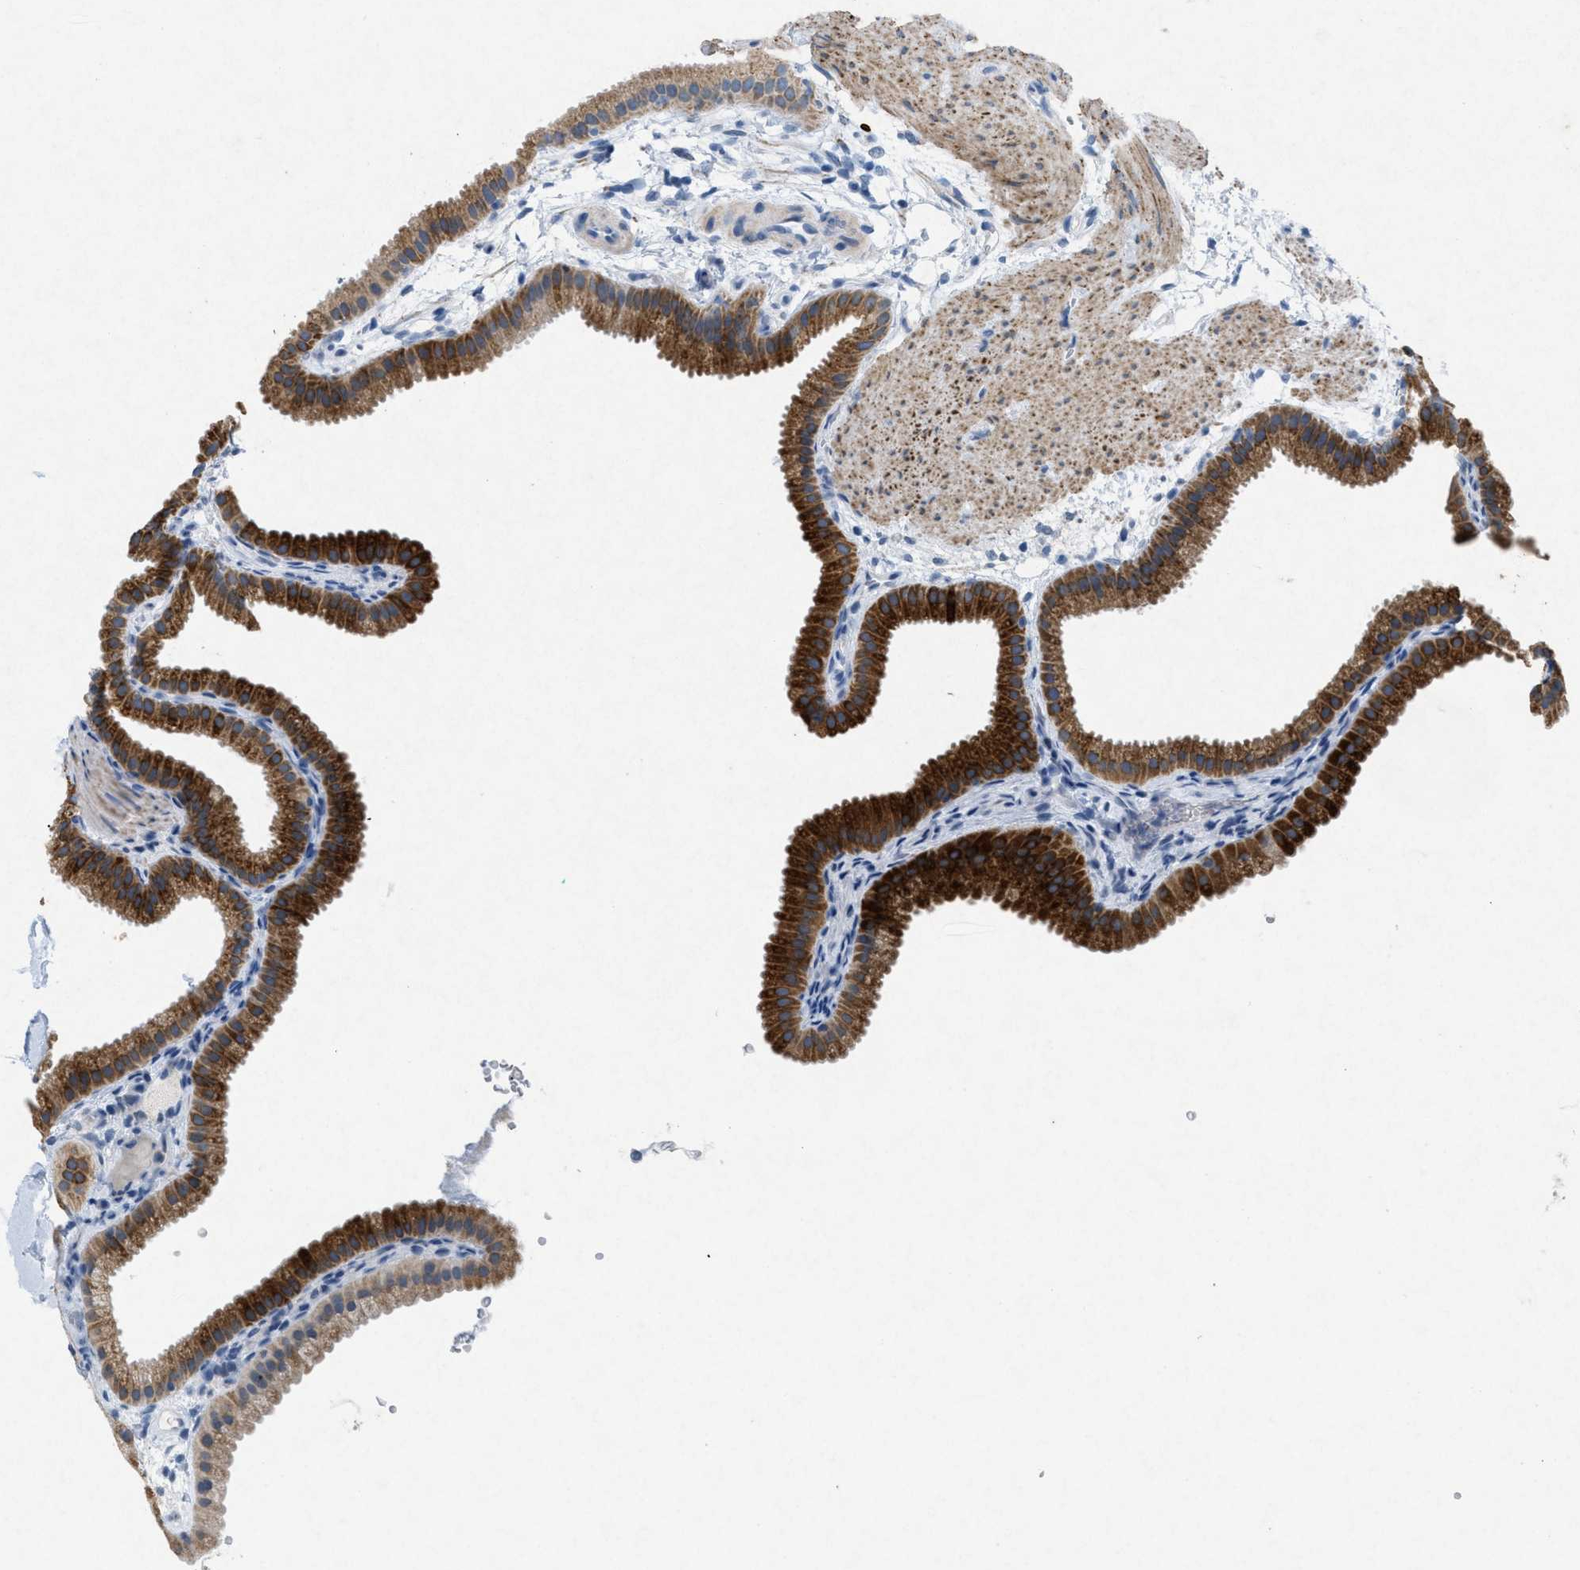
{"staining": {"intensity": "strong", "quantity": ">75%", "location": "cytoplasmic/membranous"}, "tissue": "gallbladder", "cell_type": "Glandular cells", "image_type": "normal", "snomed": [{"axis": "morphology", "description": "Normal tissue, NOS"}, {"axis": "topography", "description": "Gallbladder"}], "caption": "A histopathology image showing strong cytoplasmic/membranous staining in about >75% of glandular cells in benign gallbladder, as visualized by brown immunohistochemical staining.", "gene": "TASOR", "patient": {"sex": "female", "age": 64}}